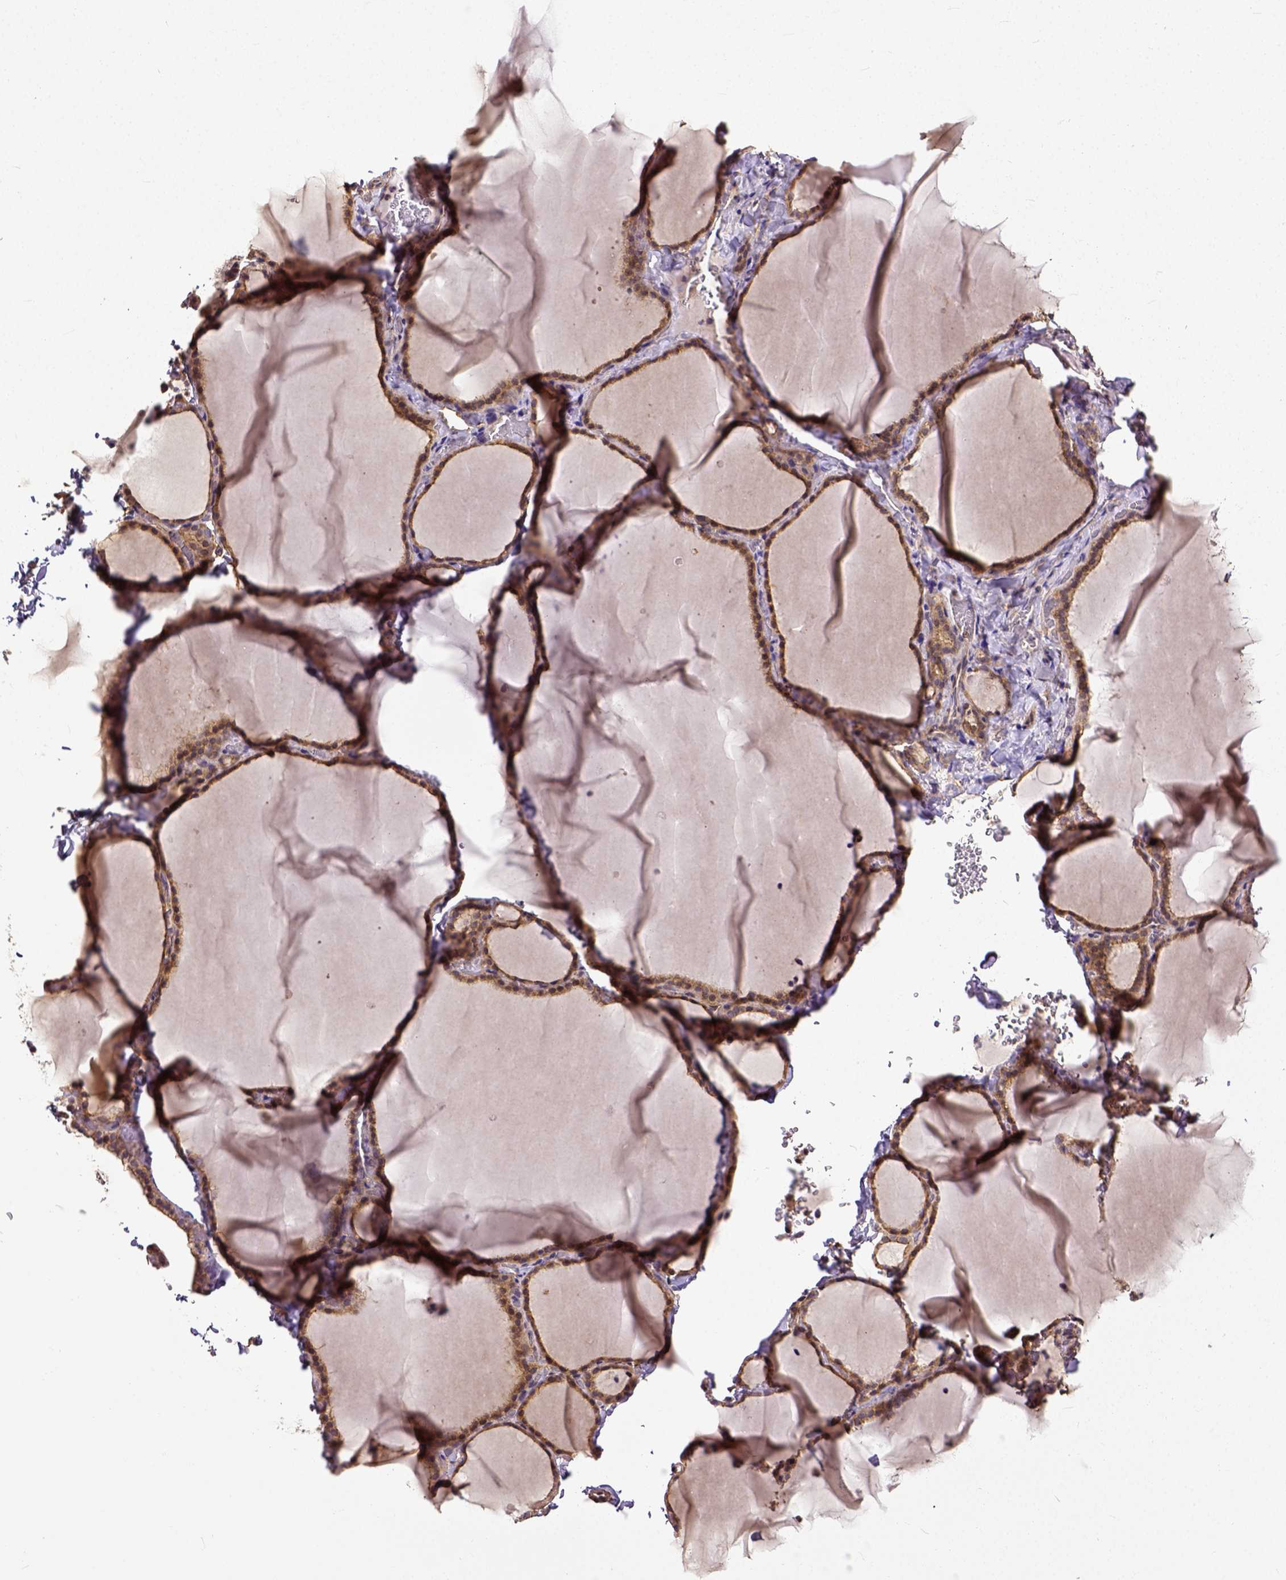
{"staining": {"intensity": "weak", "quantity": ">75%", "location": "cytoplasmic/membranous"}, "tissue": "thyroid gland", "cell_type": "Glandular cells", "image_type": "normal", "snomed": [{"axis": "morphology", "description": "Normal tissue, NOS"}, {"axis": "topography", "description": "Thyroid gland"}], "caption": "Thyroid gland stained with DAB immunohistochemistry shows low levels of weak cytoplasmic/membranous staining in about >75% of glandular cells.", "gene": "DICER1", "patient": {"sex": "female", "age": 22}}